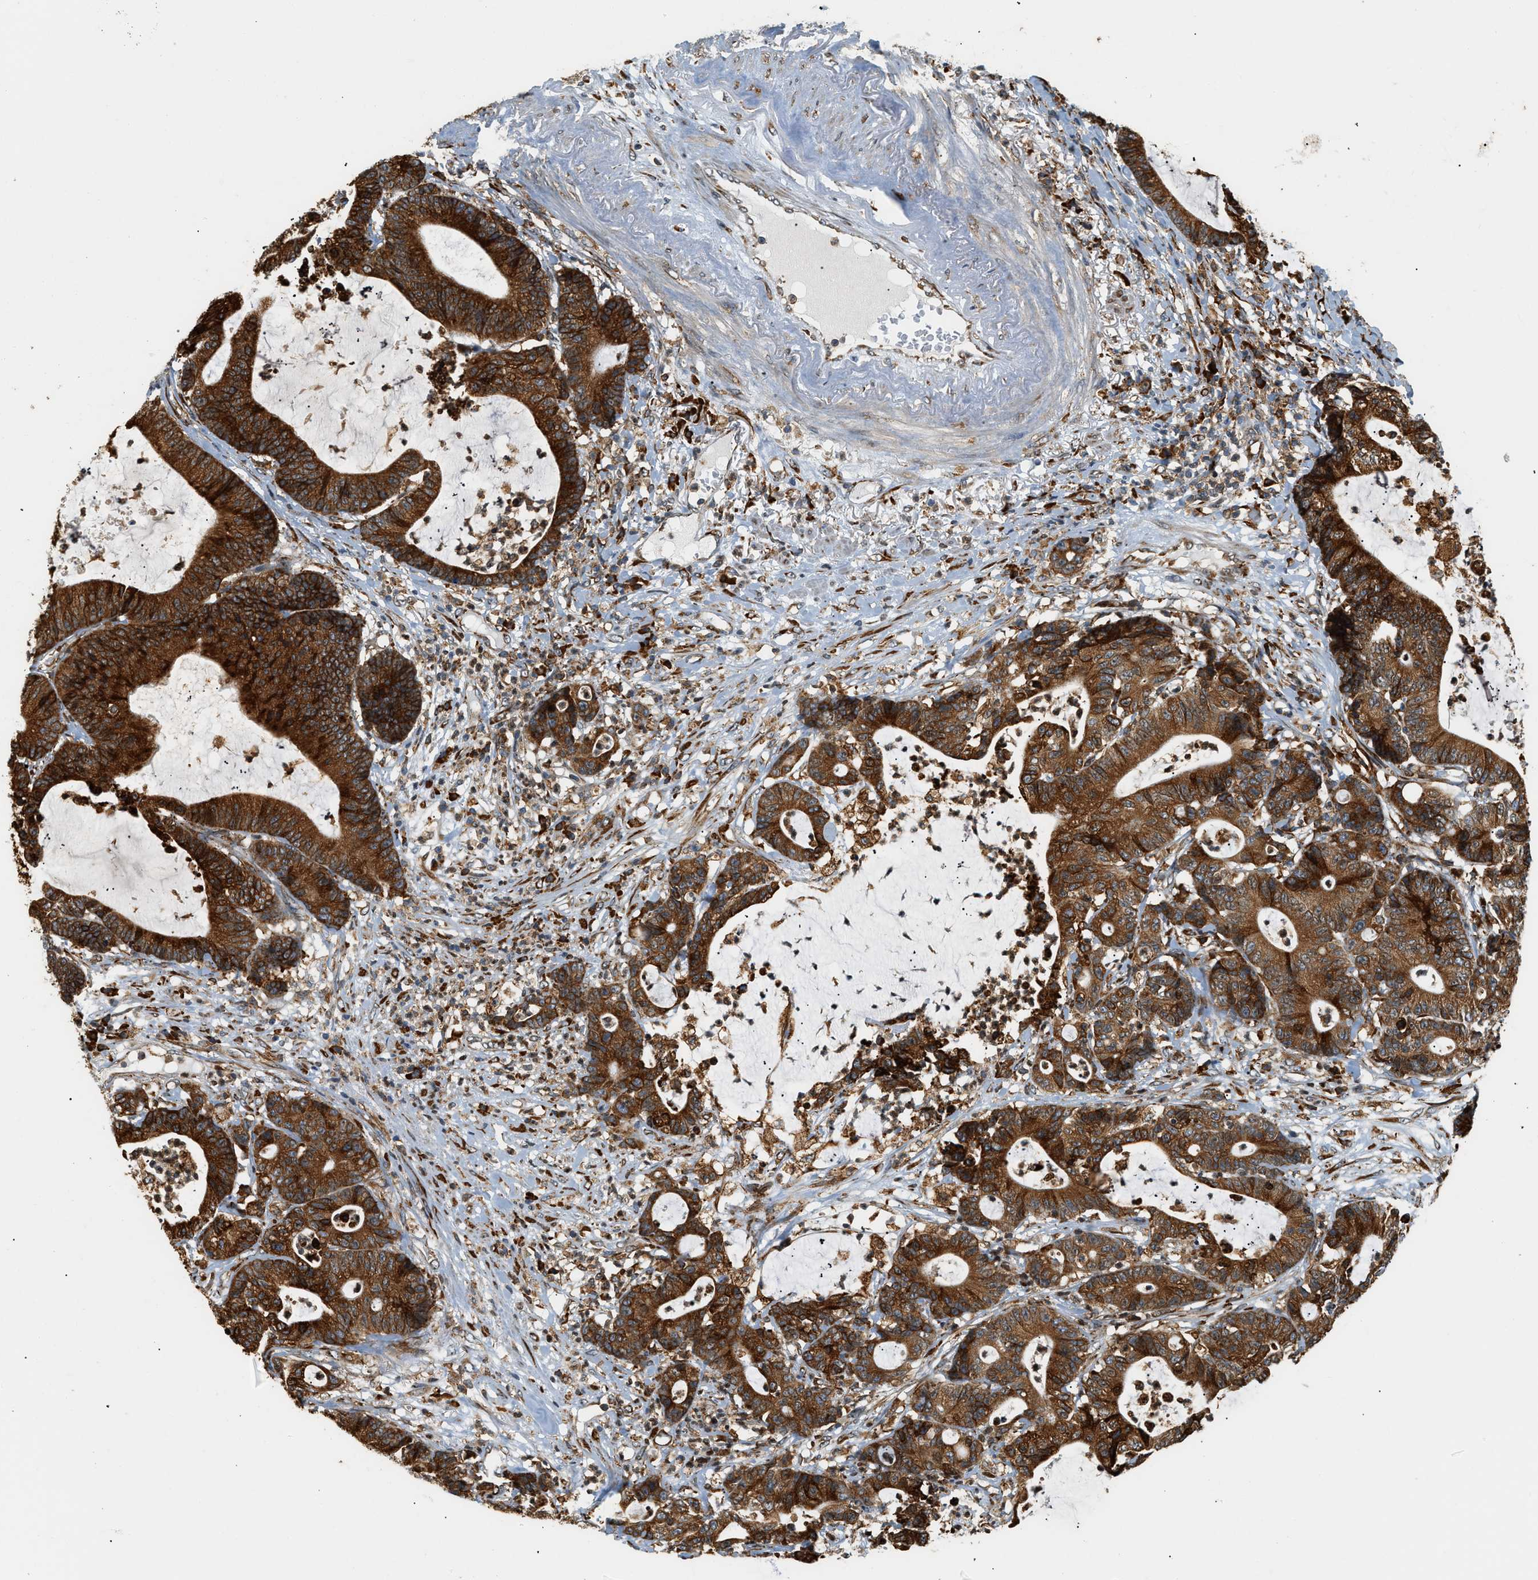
{"staining": {"intensity": "strong", "quantity": ">75%", "location": "cytoplasmic/membranous"}, "tissue": "colorectal cancer", "cell_type": "Tumor cells", "image_type": "cancer", "snomed": [{"axis": "morphology", "description": "Adenocarcinoma, NOS"}, {"axis": "topography", "description": "Colon"}], "caption": "Human colorectal cancer stained with a protein marker exhibits strong staining in tumor cells.", "gene": "SEMA4D", "patient": {"sex": "female", "age": 84}}